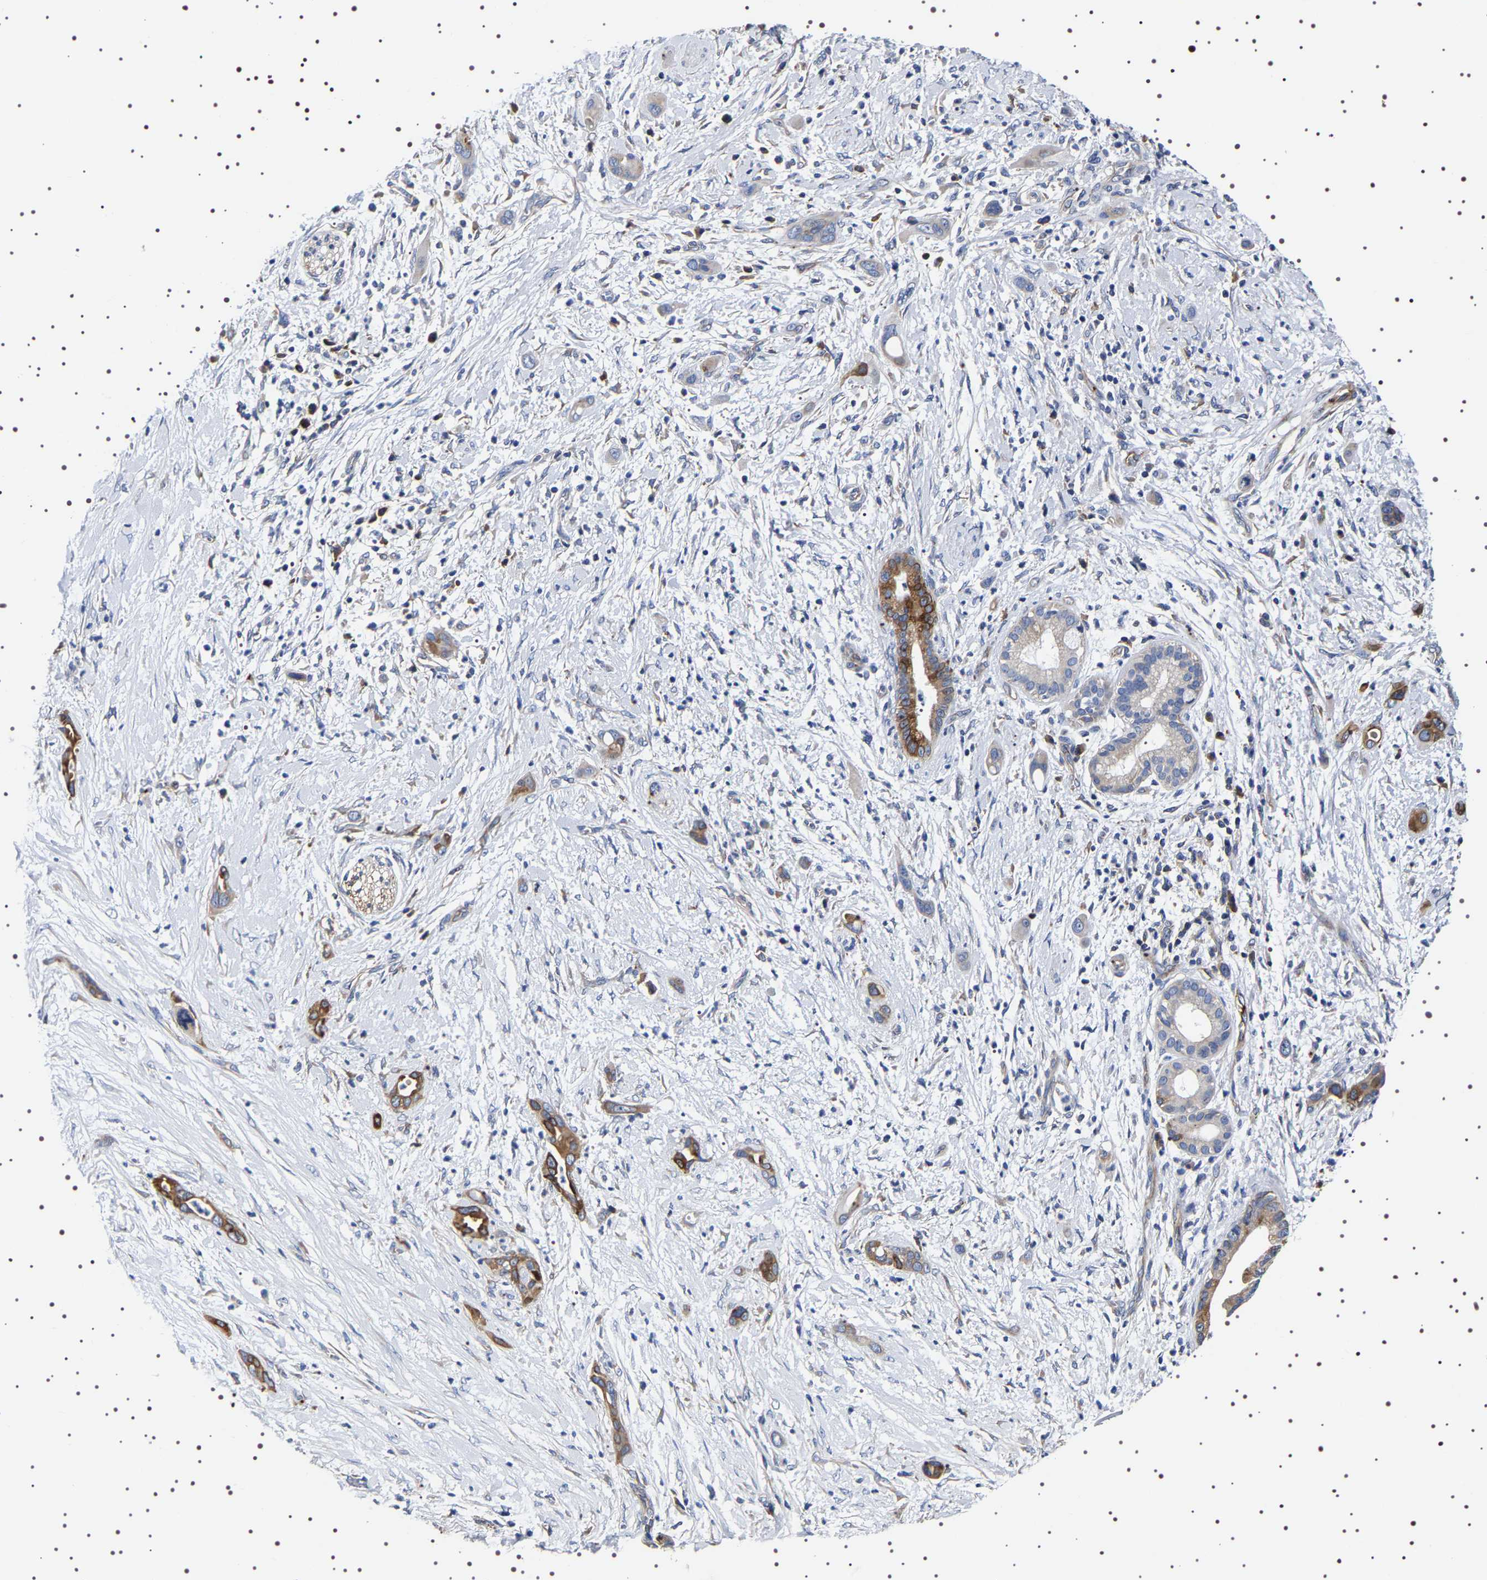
{"staining": {"intensity": "moderate", "quantity": "25%-75%", "location": "cytoplasmic/membranous"}, "tissue": "pancreatic cancer", "cell_type": "Tumor cells", "image_type": "cancer", "snomed": [{"axis": "morphology", "description": "Adenocarcinoma, NOS"}, {"axis": "topography", "description": "Pancreas"}], "caption": "IHC image of neoplastic tissue: adenocarcinoma (pancreatic) stained using IHC demonstrates medium levels of moderate protein expression localized specifically in the cytoplasmic/membranous of tumor cells, appearing as a cytoplasmic/membranous brown color.", "gene": "SQLE", "patient": {"sex": "male", "age": 59}}